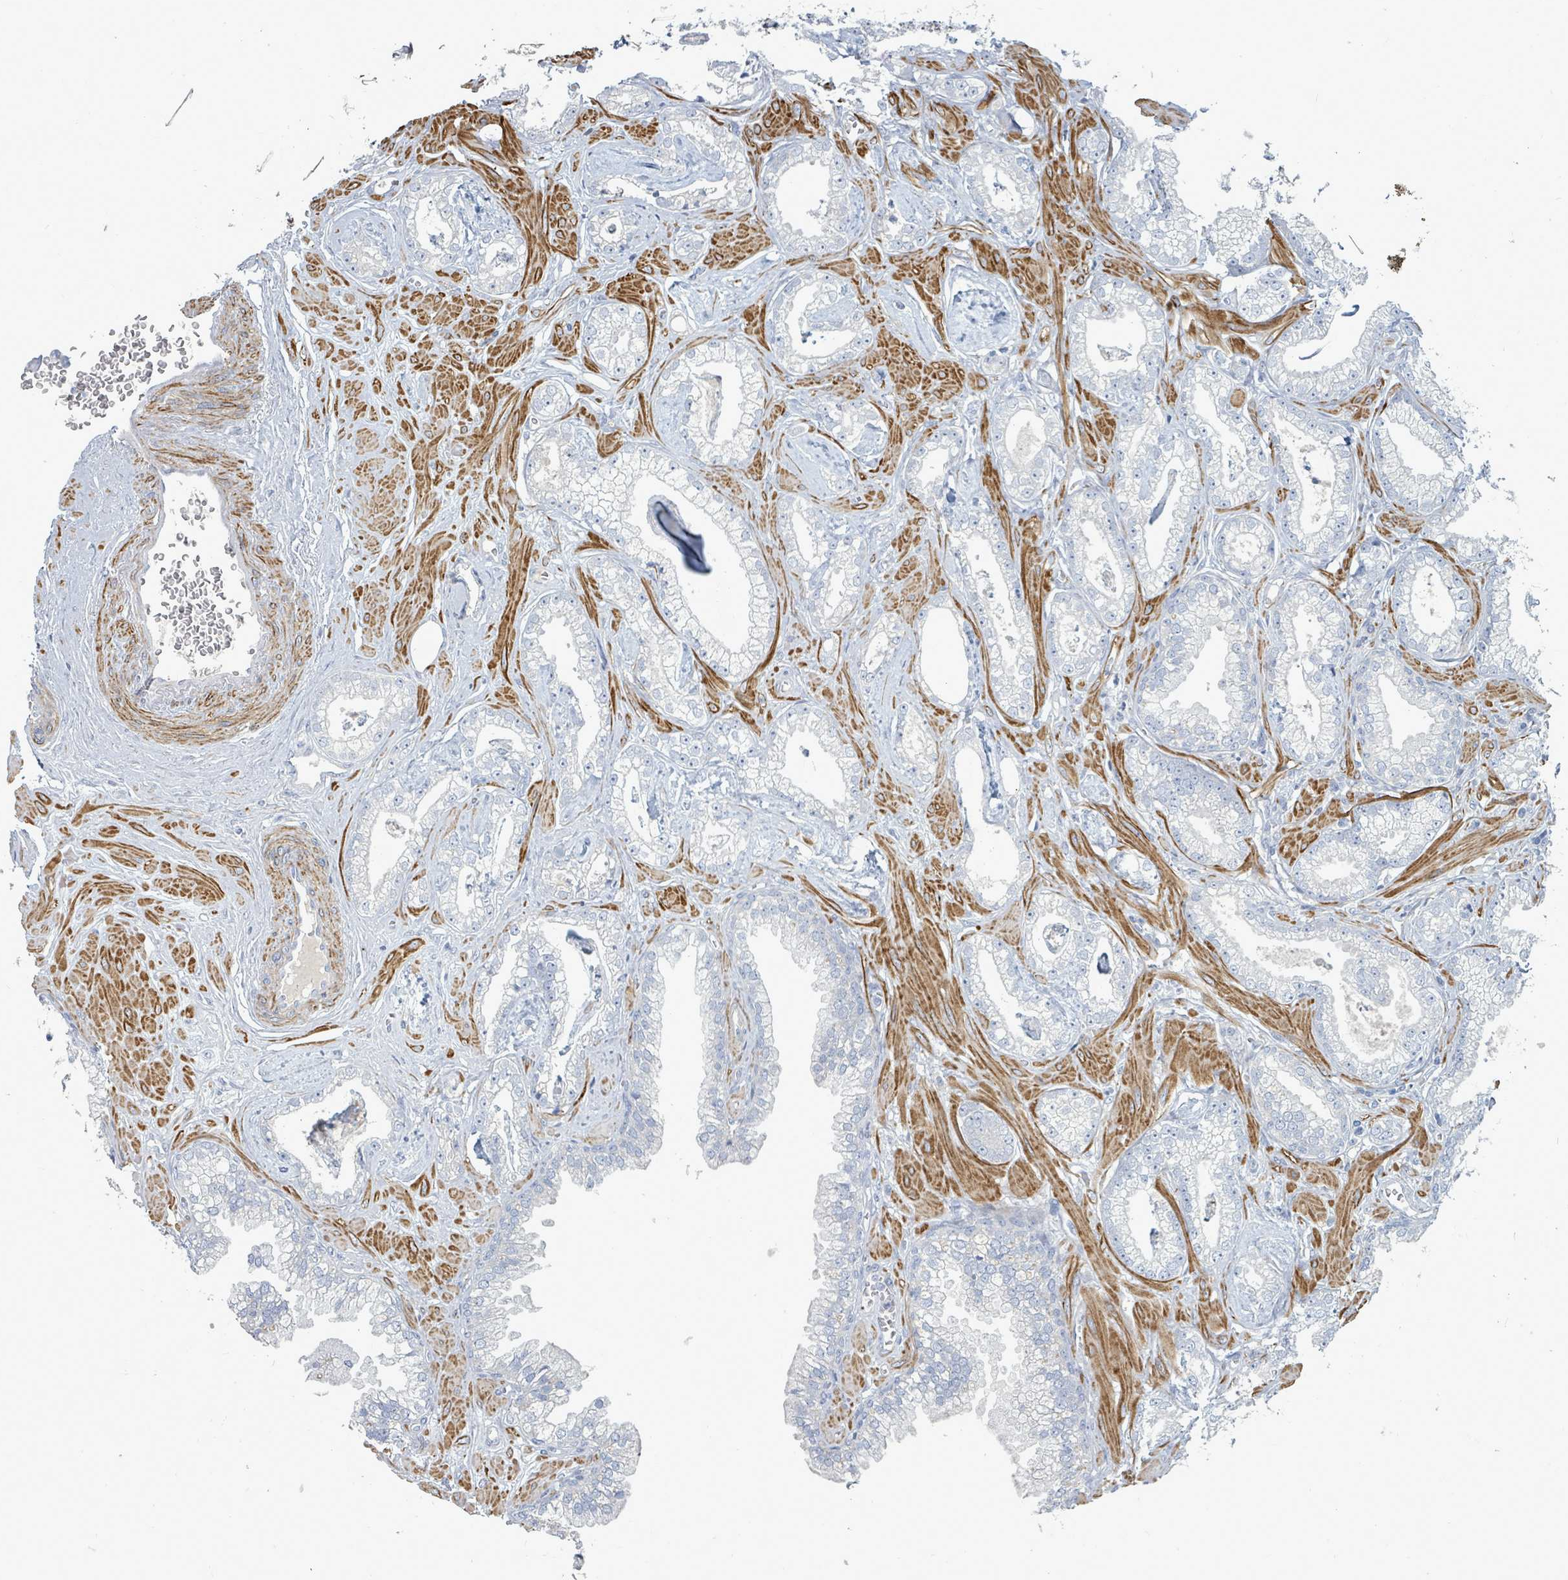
{"staining": {"intensity": "negative", "quantity": "none", "location": "none"}, "tissue": "prostate cancer", "cell_type": "Tumor cells", "image_type": "cancer", "snomed": [{"axis": "morphology", "description": "Adenocarcinoma, Low grade"}, {"axis": "topography", "description": "Prostate"}], "caption": "Immunohistochemical staining of human prostate adenocarcinoma (low-grade) demonstrates no significant staining in tumor cells.", "gene": "ARGFX", "patient": {"sex": "male", "age": 60}}